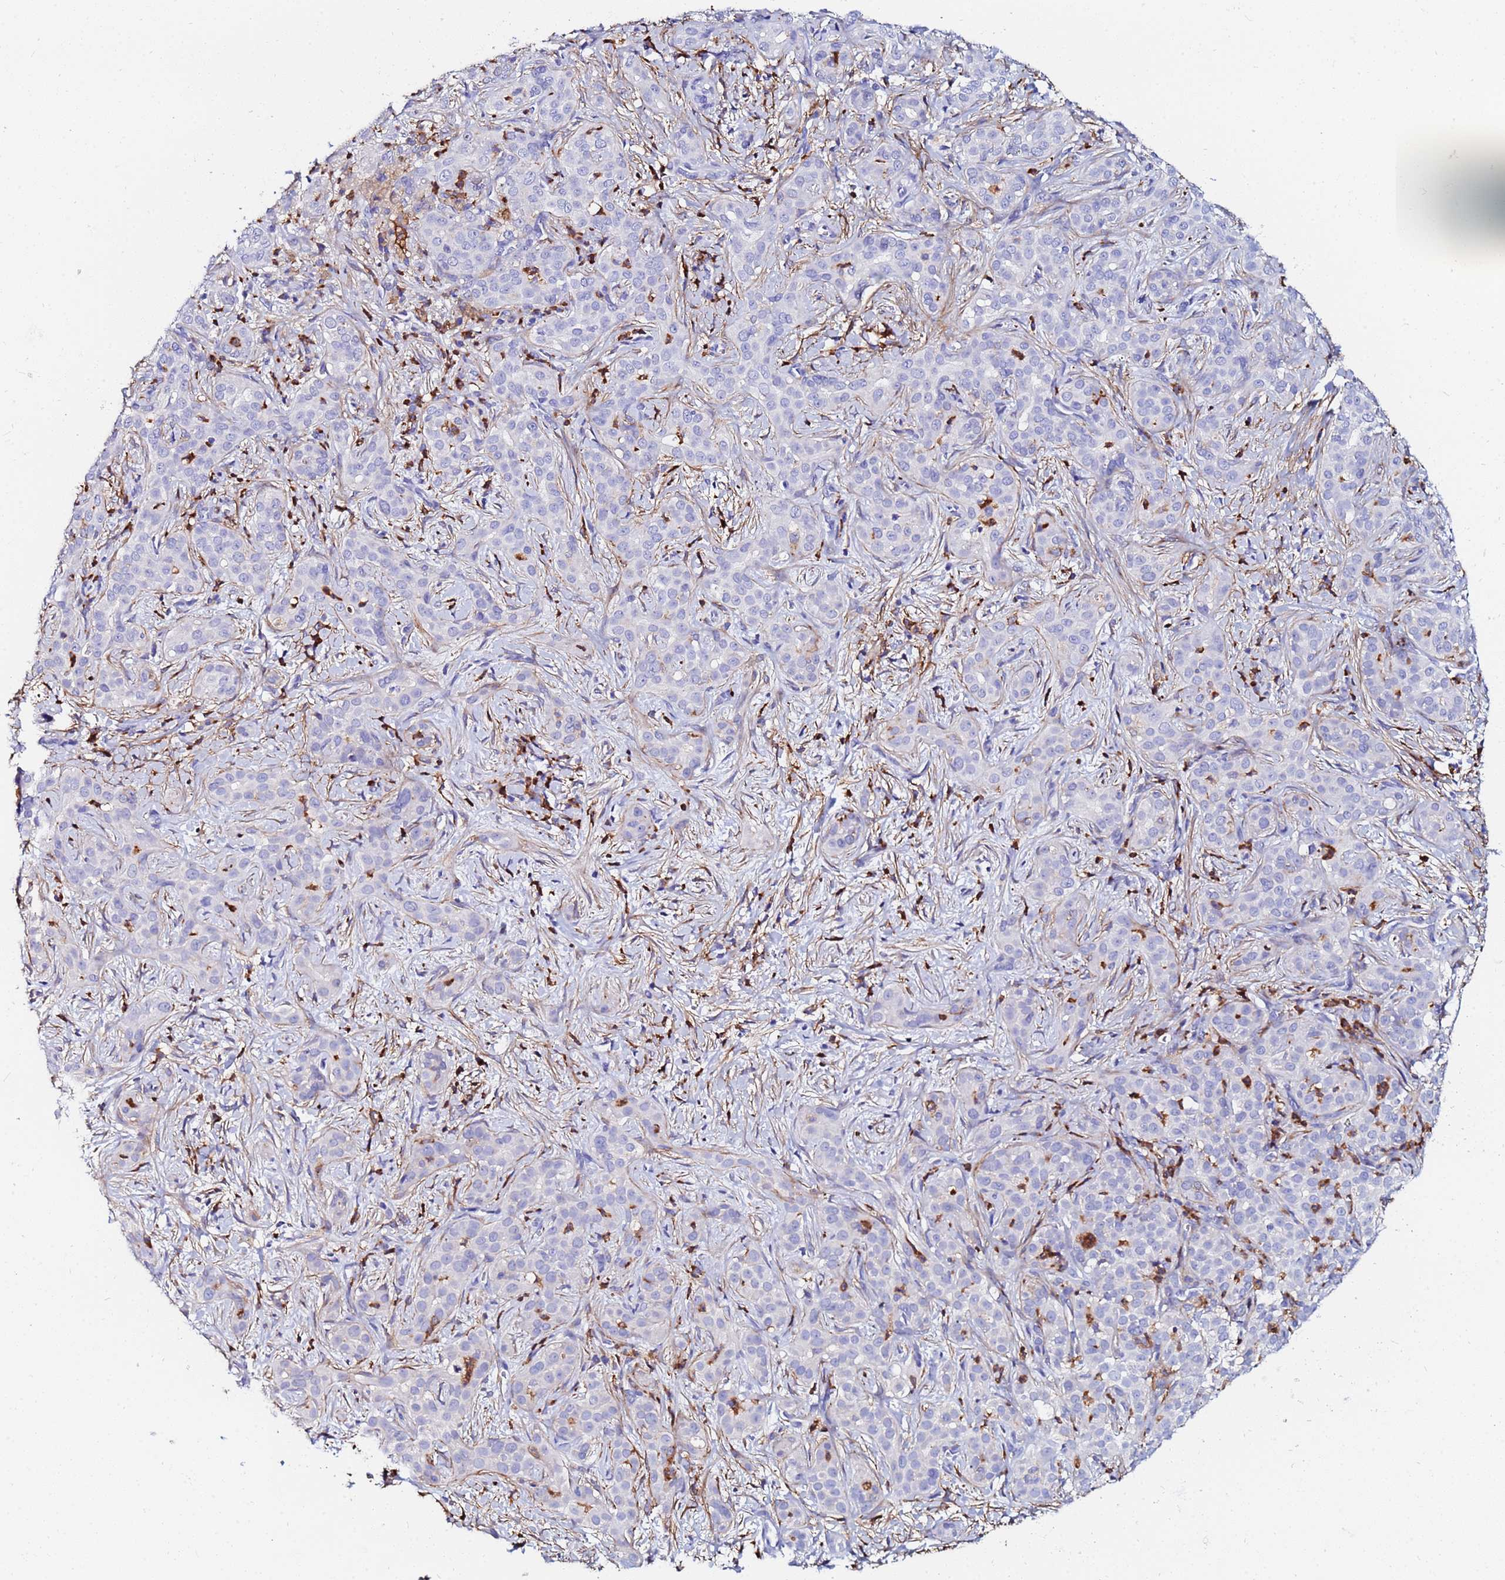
{"staining": {"intensity": "negative", "quantity": "none", "location": "none"}, "tissue": "liver cancer", "cell_type": "Tumor cells", "image_type": "cancer", "snomed": [{"axis": "morphology", "description": "Carcinoma, Hepatocellular, NOS"}, {"axis": "topography", "description": "Liver"}], "caption": "DAB (3,3'-diaminobenzidine) immunohistochemical staining of human hepatocellular carcinoma (liver) shows no significant positivity in tumor cells.", "gene": "BASP1", "patient": {"sex": "female", "age": 43}}